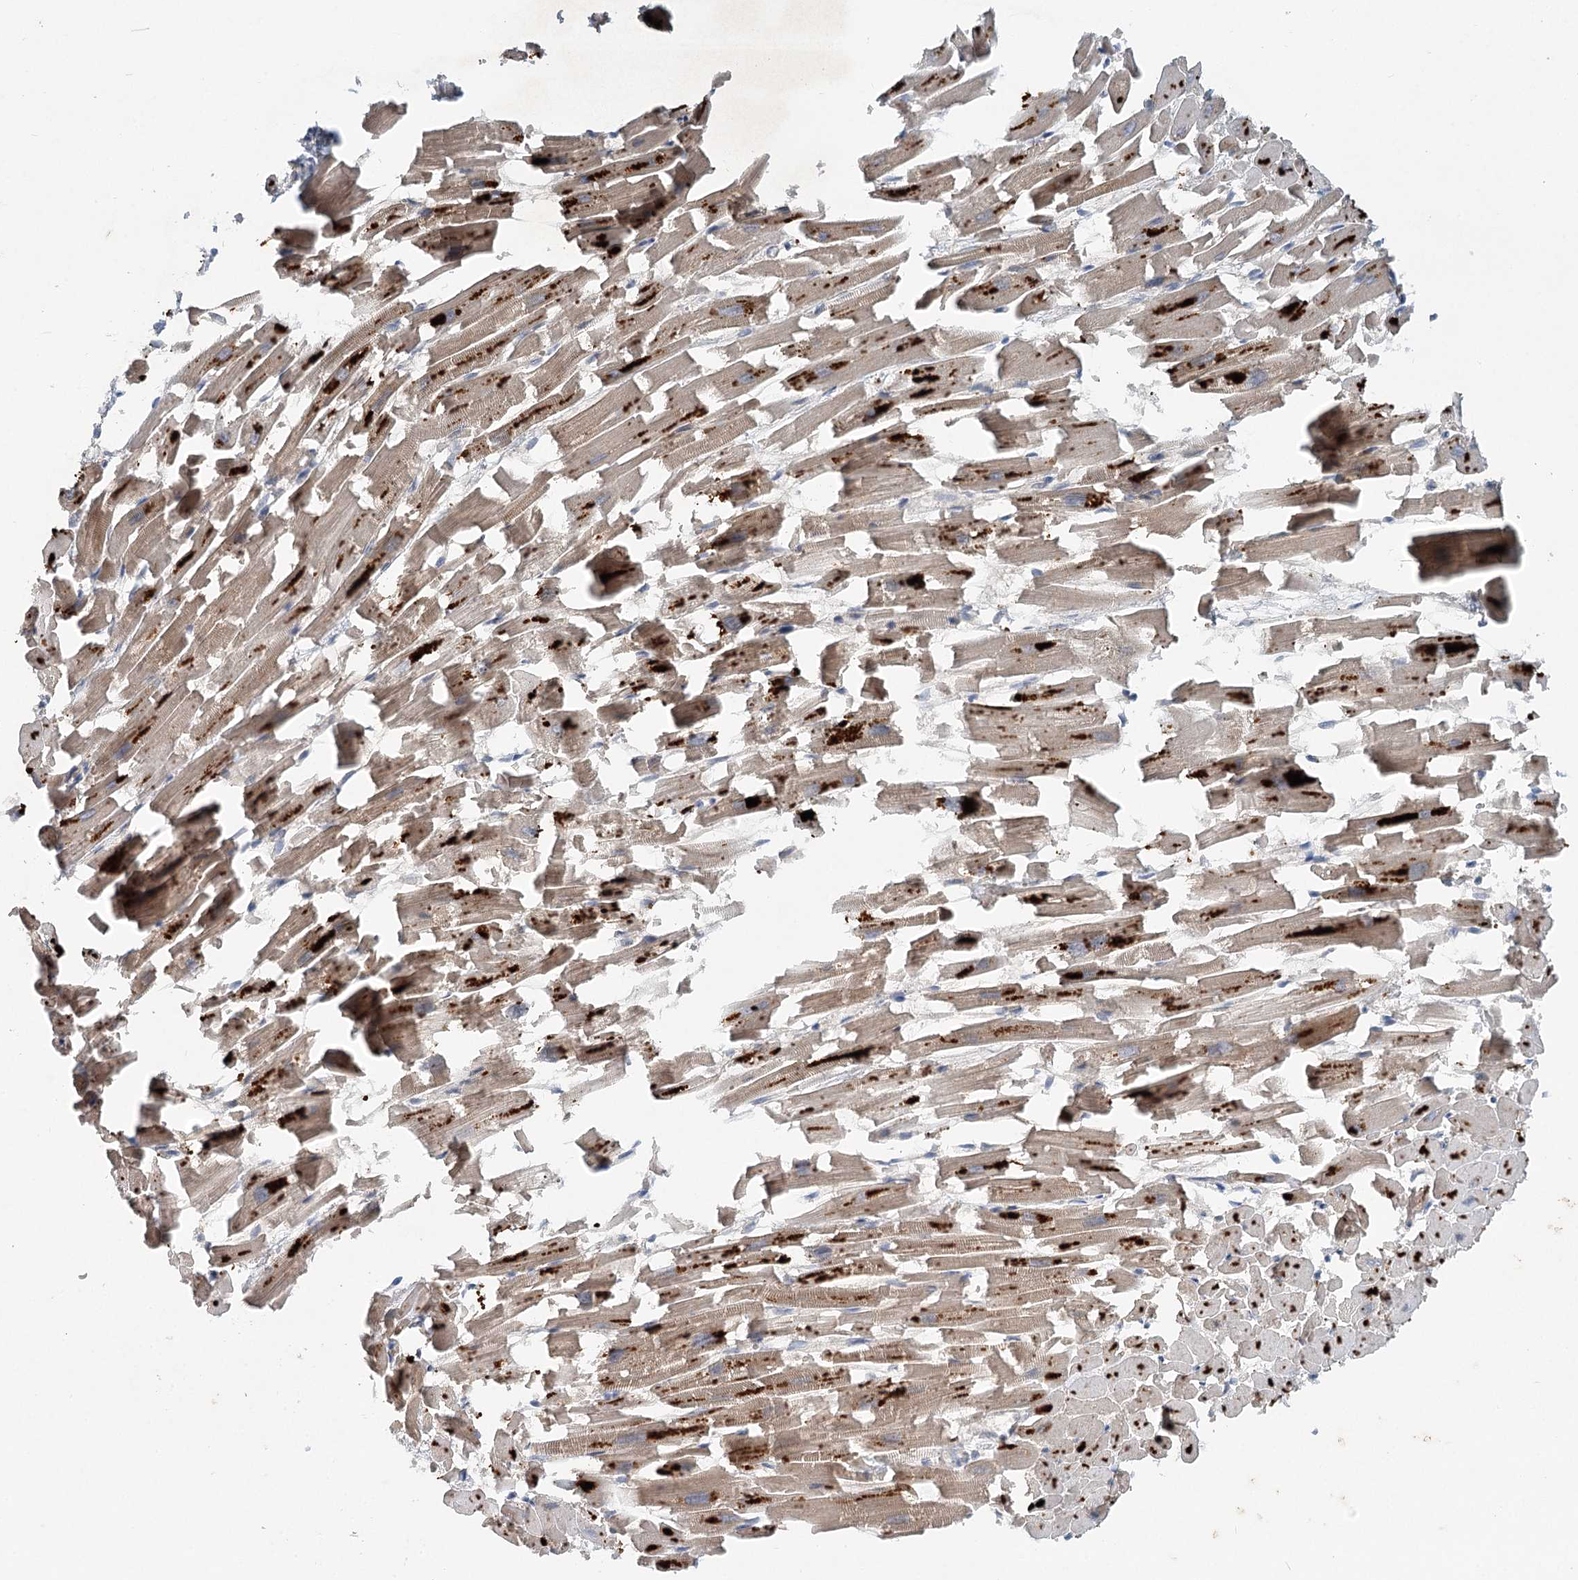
{"staining": {"intensity": "moderate", "quantity": "25%-75%", "location": "cytoplasmic/membranous"}, "tissue": "heart muscle", "cell_type": "Cardiomyocytes", "image_type": "normal", "snomed": [{"axis": "morphology", "description": "Normal tissue, NOS"}, {"axis": "topography", "description": "Heart"}], "caption": "The histopathology image exhibits staining of normal heart muscle, revealing moderate cytoplasmic/membranous protein staining (brown color) within cardiomyocytes.", "gene": "PYROXD2", "patient": {"sex": "female", "age": 64}}